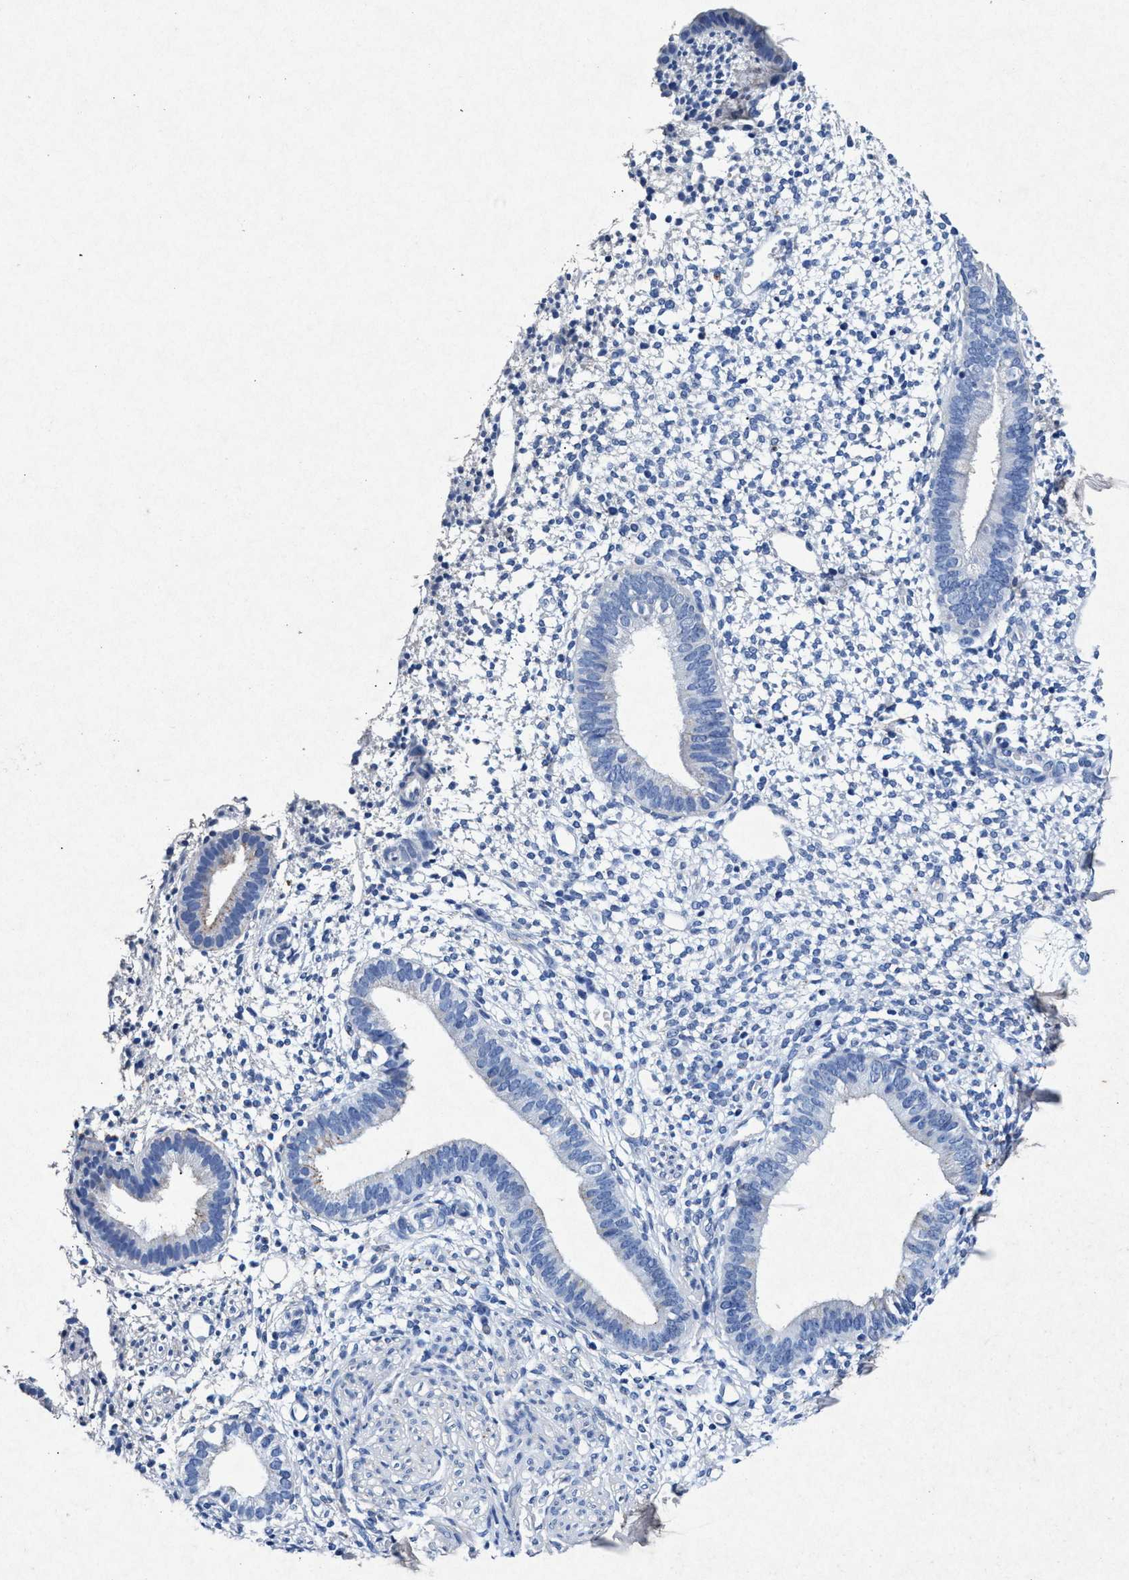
{"staining": {"intensity": "negative", "quantity": "none", "location": "none"}, "tissue": "endometrium", "cell_type": "Cells in endometrial stroma", "image_type": "normal", "snomed": [{"axis": "morphology", "description": "Normal tissue, NOS"}, {"axis": "topography", "description": "Endometrium"}], "caption": "Cells in endometrial stroma are negative for brown protein staining in benign endometrium. (DAB (3,3'-diaminobenzidine) immunohistochemistry (IHC) with hematoxylin counter stain).", "gene": "MAP6", "patient": {"sex": "female", "age": 46}}